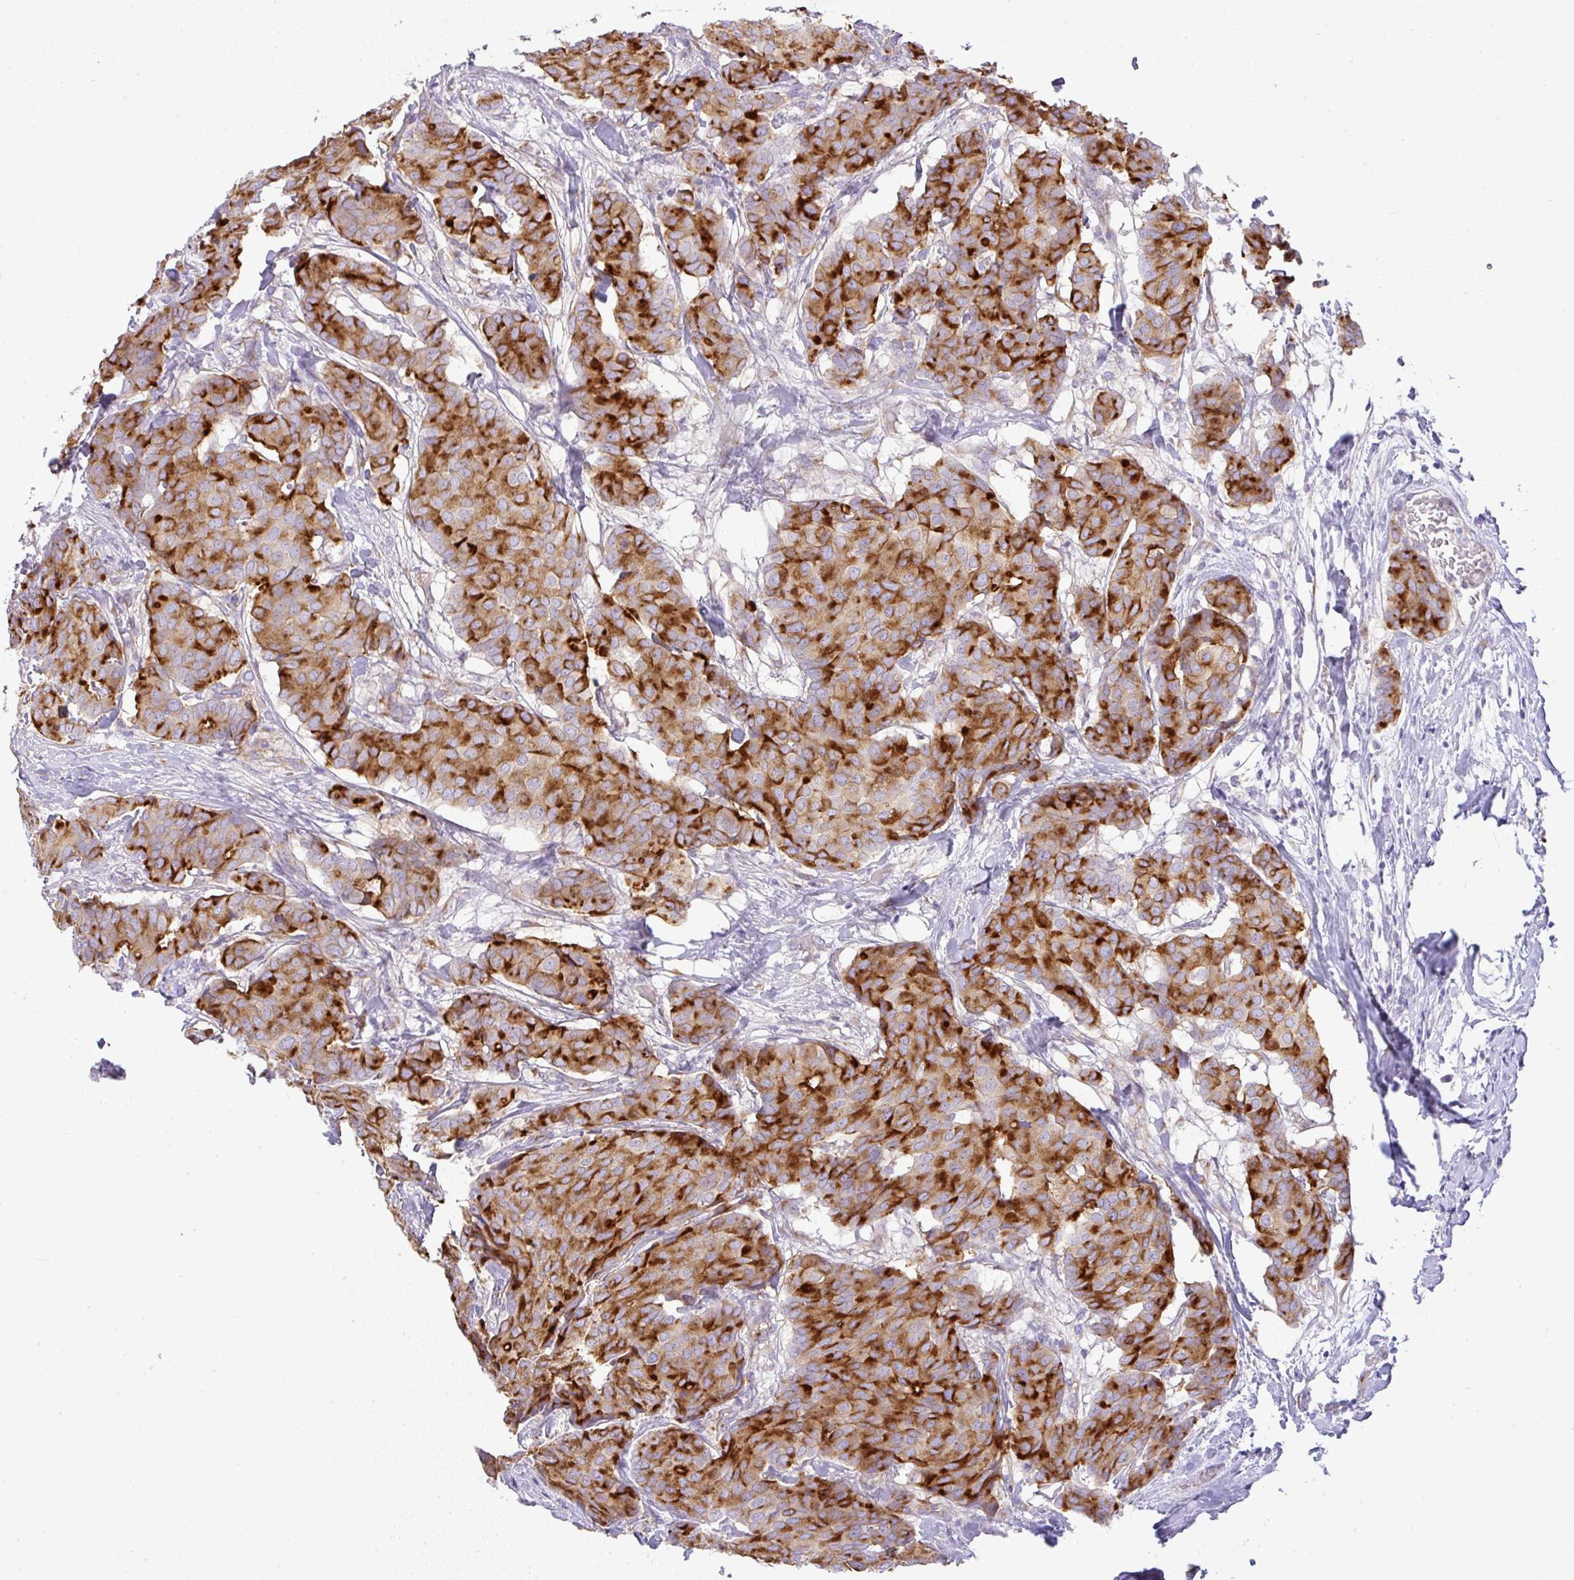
{"staining": {"intensity": "strong", "quantity": ">75%", "location": "cytoplasmic/membranous"}, "tissue": "breast cancer", "cell_type": "Tumor cells", "image_type": "cancer", "snomed": [{"axis": "morphology", "description": "Duct carcinoma"}, {"axis": "topography", "description": "Breast"}], "caption": "Breast cancer tissue shows strong cytoplasmic/membranous positivity in about >75% of tumor cells, visualized by immunohistochemistry.", "gene": "FAM177A1", "patient": {"sex": "female", "age": 75}}